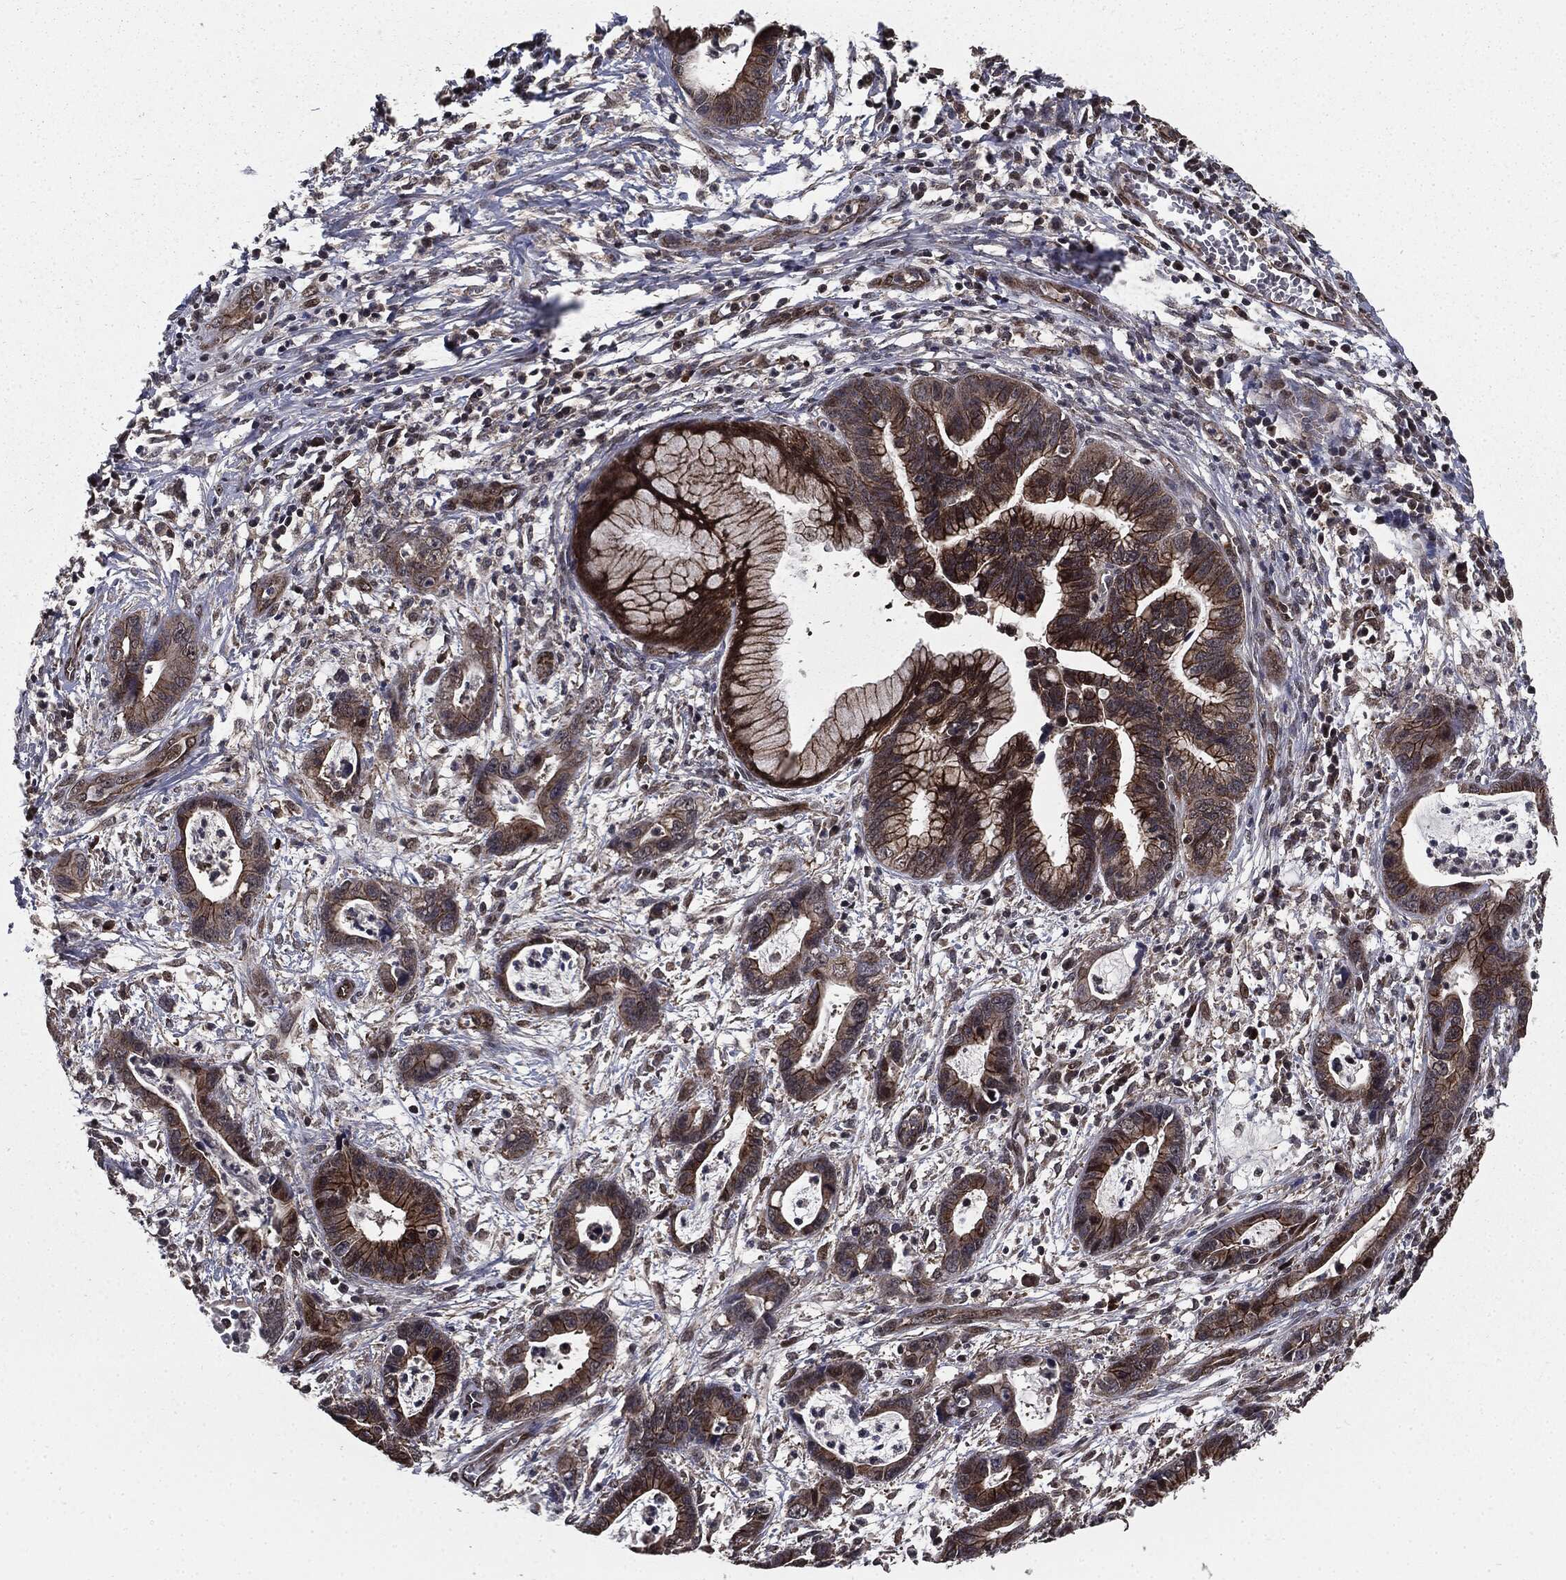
{"staining": {"intensity": "strong", "quantity": "25%-75%", "location": "cytoplasmic/membranous"}, "tissue": "cervical cancer", "cell_type": "Tumor cells", "image_type": "cancer", "snomed": [{"axis": "morphology", "description": "Adenocarcinoma, NOS"}, {"axis": "topography", "description": "Cervix"}], "caption": "Cervical cancer (adenocarcinoma) tissue displays strong cytoplasmic/membranous positivity in about 25%-75% of tumor cells, visualized by immunohistochemistry.", "gene": "PTPA", "patient": {"sex": "female", "age": 44}}